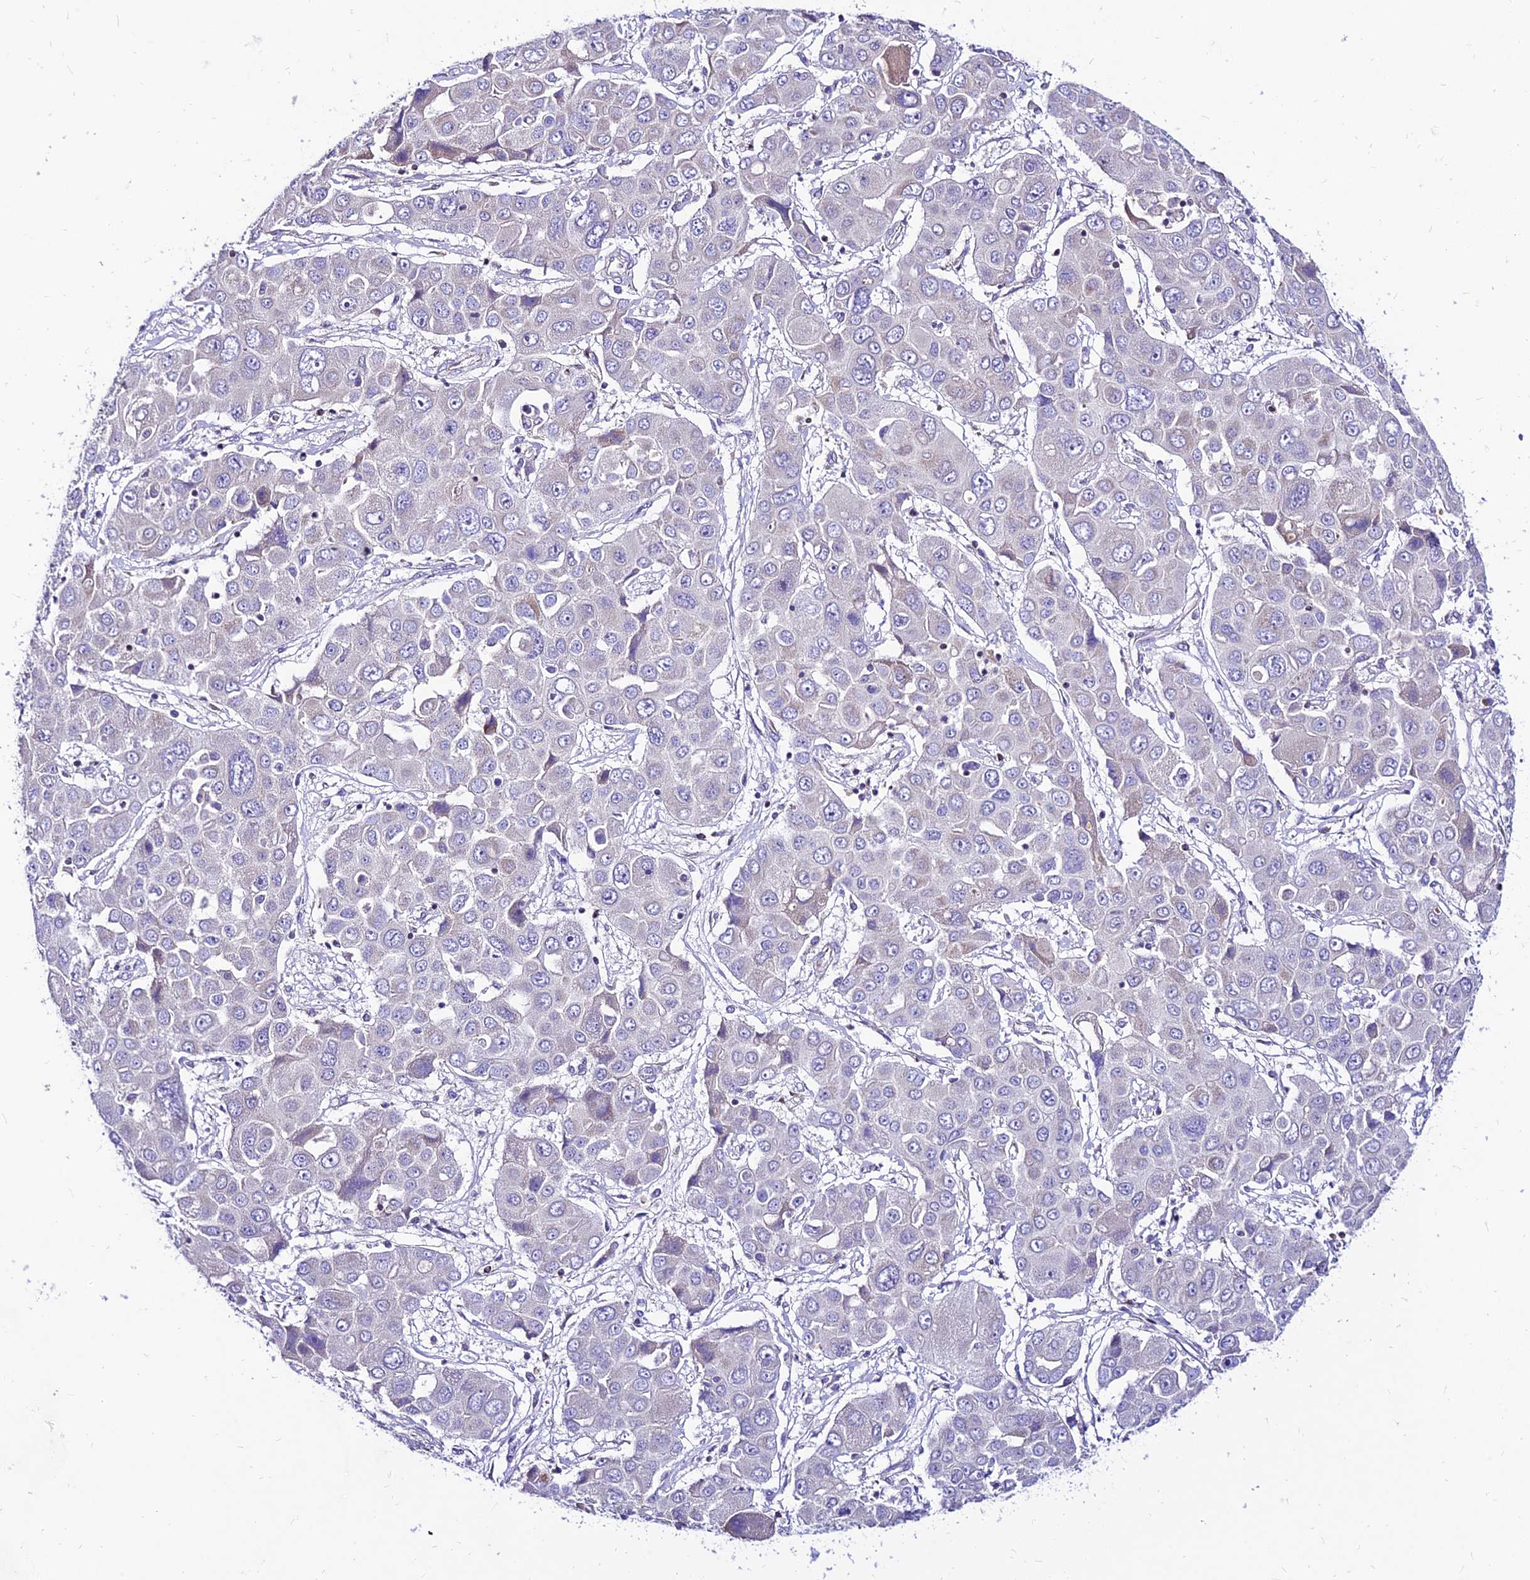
{"staining": {"intensity": "negative", "quantity": "none", "location": "none"}, "tissue": "liver cancer", "cell_type": "Tumor cells", "image_type": "cancer", "snomed": [{"axis": "morphology", "description": "Cholangiocarcinoma"}, {"axis": "topography", "description": "Liver"}], "caption": "Image shows no protein staining in tumor cells of liver cancer (cholangiocarcinoma) tissue.", "gene": "C6orf132", "patient": {"sex": "male", "age": 67}}